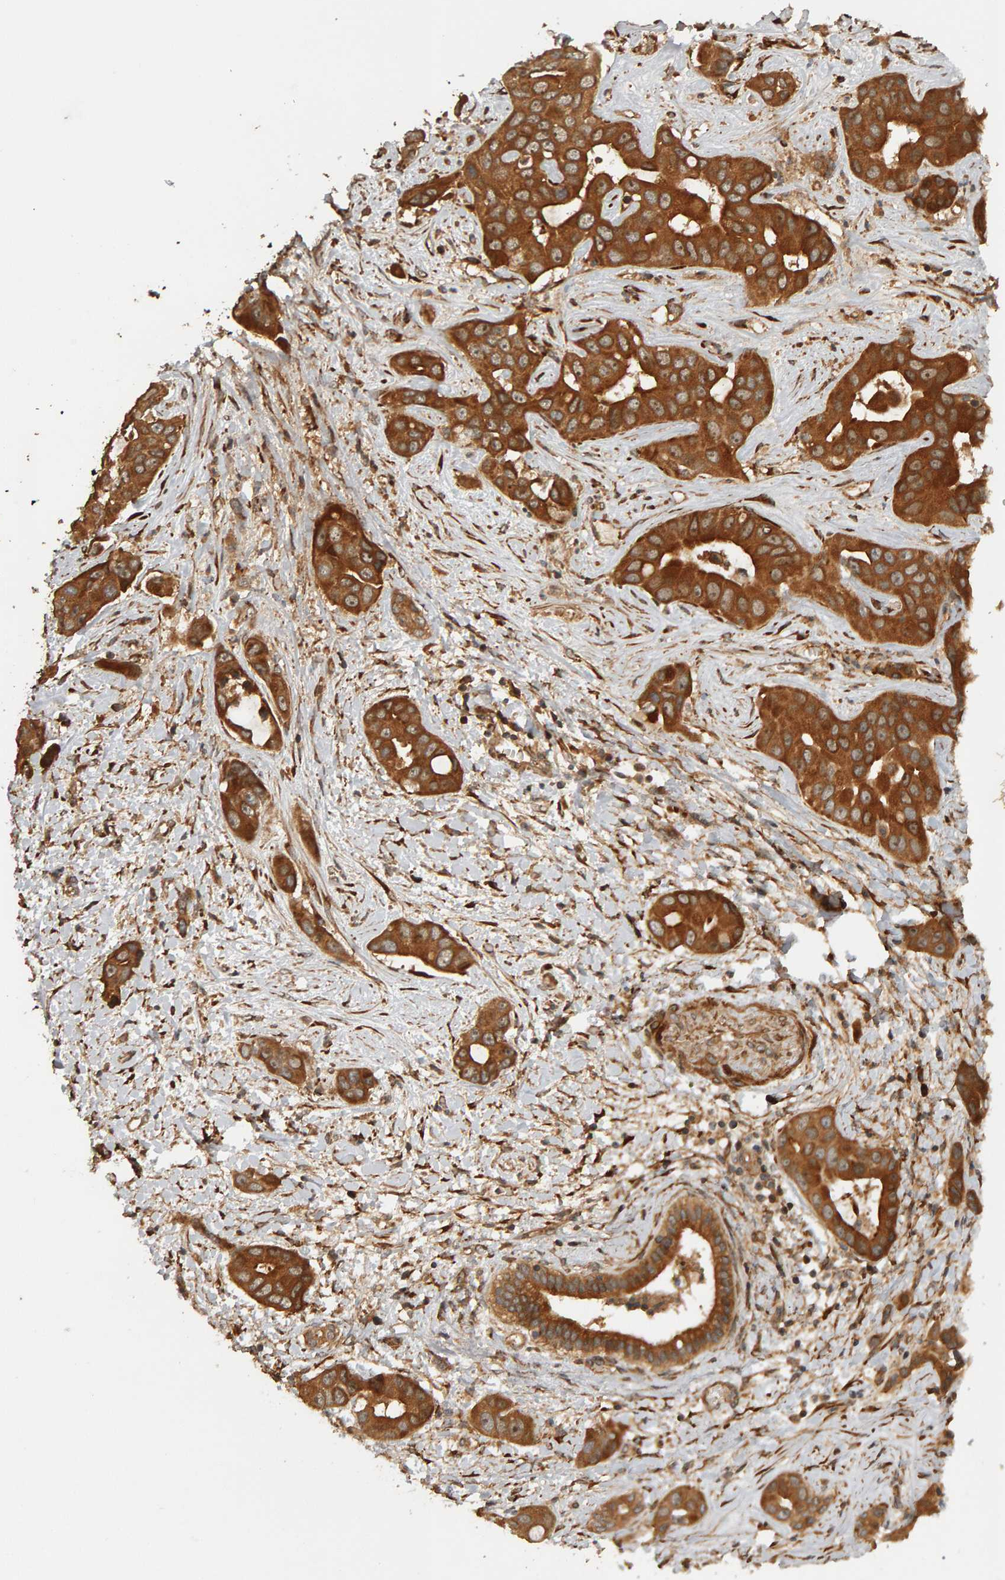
{"staining": {"intensity": "strong", "quantity": ">75%", "location": "cytoplasmic/membranous"}, "tissue": "liver cancer", "cell_type": "Tumor cells", "image_type": "cancer", "snomed": [{"axis": "morphology", "description": "Cholangiocarcinoma"}, {"axis": "topography", "description": "Liver"}], "caption": "A brown stain shows strong cytoplasmic/membranous expression of a protein in cholangiocarcinoma (liver) tumor cells.", "gene": "ZFAND1", "patient": {"sex": "female", "age": 52}}